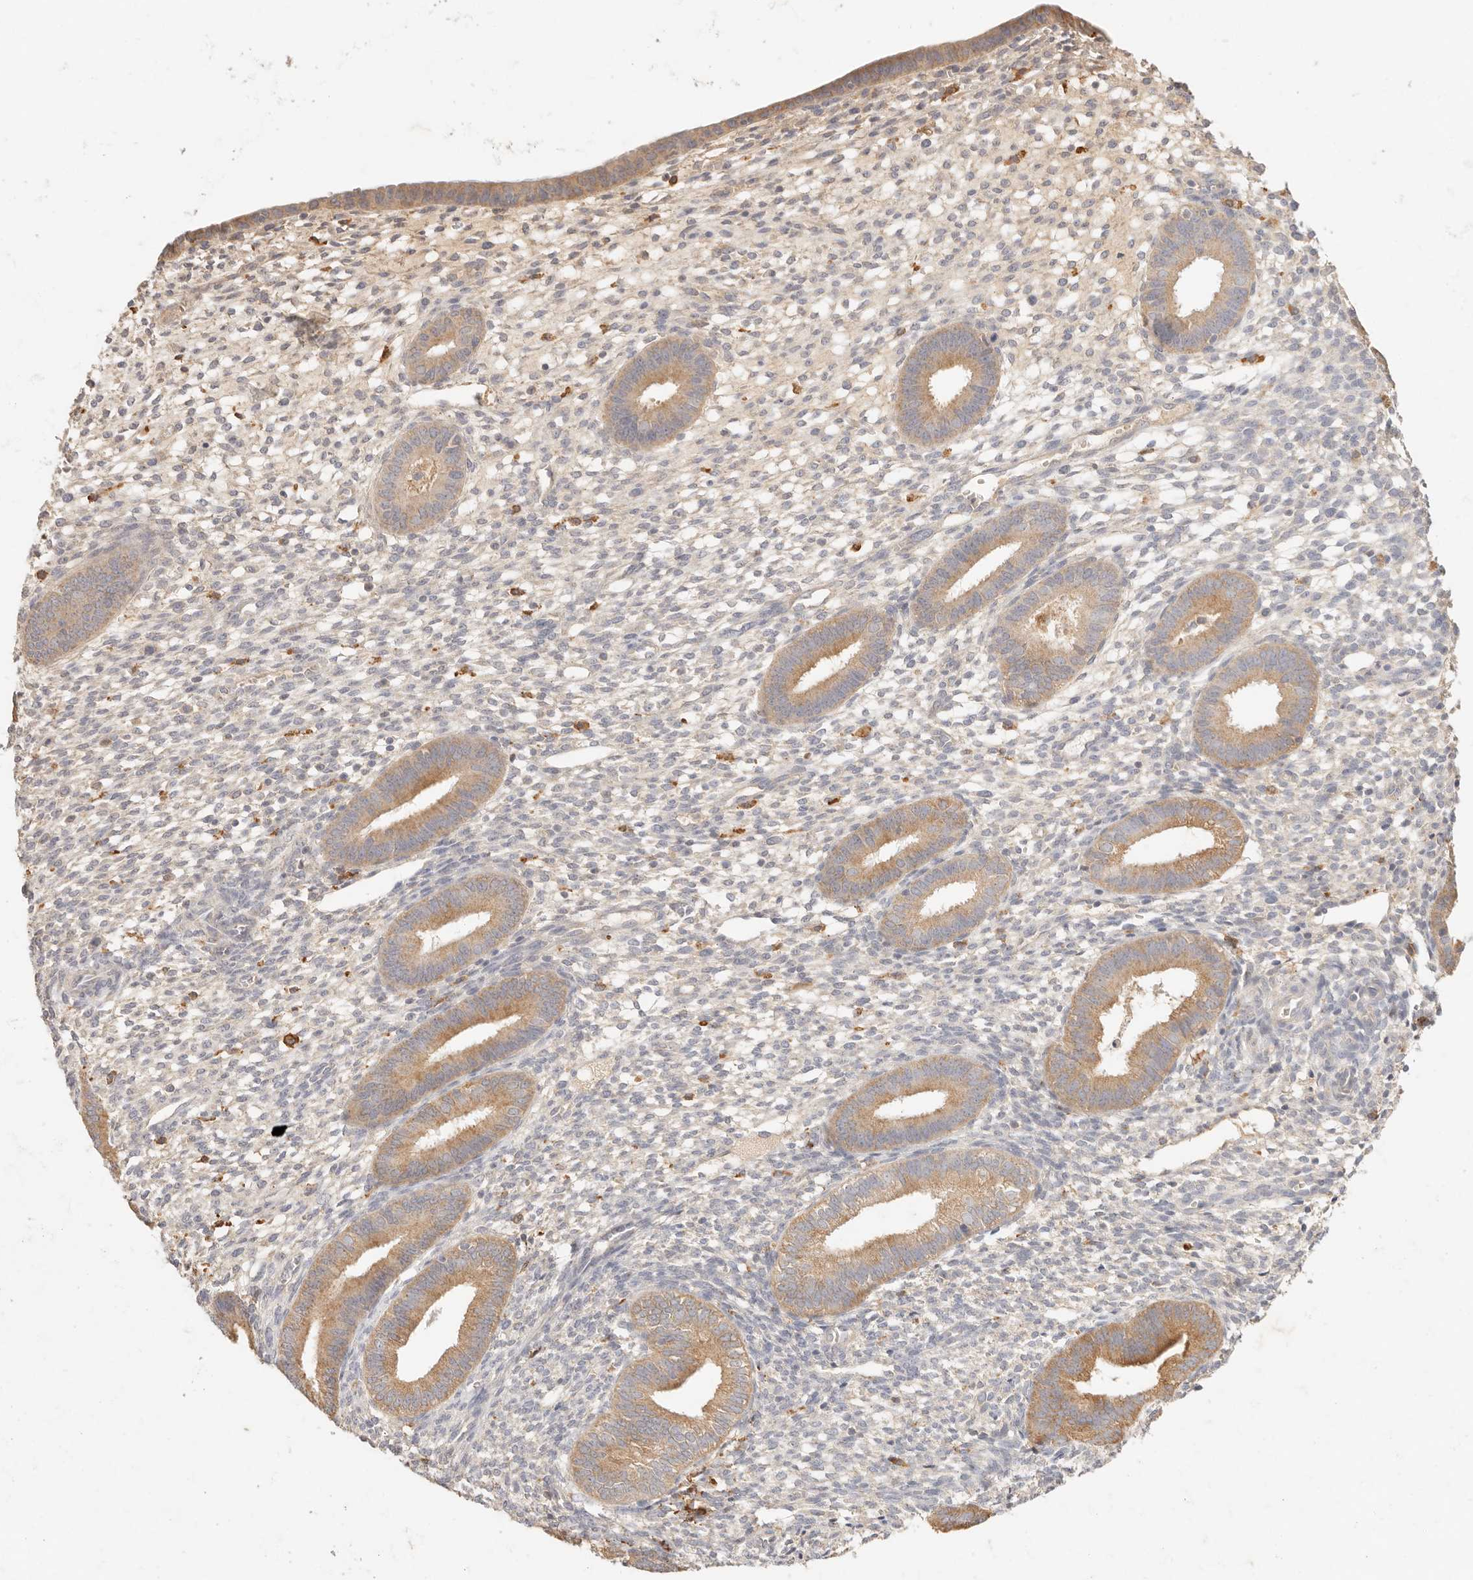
{"staining": {"intensity": "negative", "quantity": "none", "location": "none"}, "tissue": "endometrium", "cell_type": "Cells in endometrial stroma", "image_type": "normal", "snomed": [{"axis": "morphology", "description": "Normal tissue, NOS"}, {"axis": "topography", "description": "Endometrium"}], "caption": "IHC of benign human endometrium demonstrates no staining in cells in endometrial stroma. The staining was performed using DAB (3,3'-diaminobenzidine) to visualize the protein expression in brown, while the nuclei were stained in blue with hematoxylin (Magnification: 20x).", "gene": "HK2", "patient": {"sex": "female", "age": 46}}